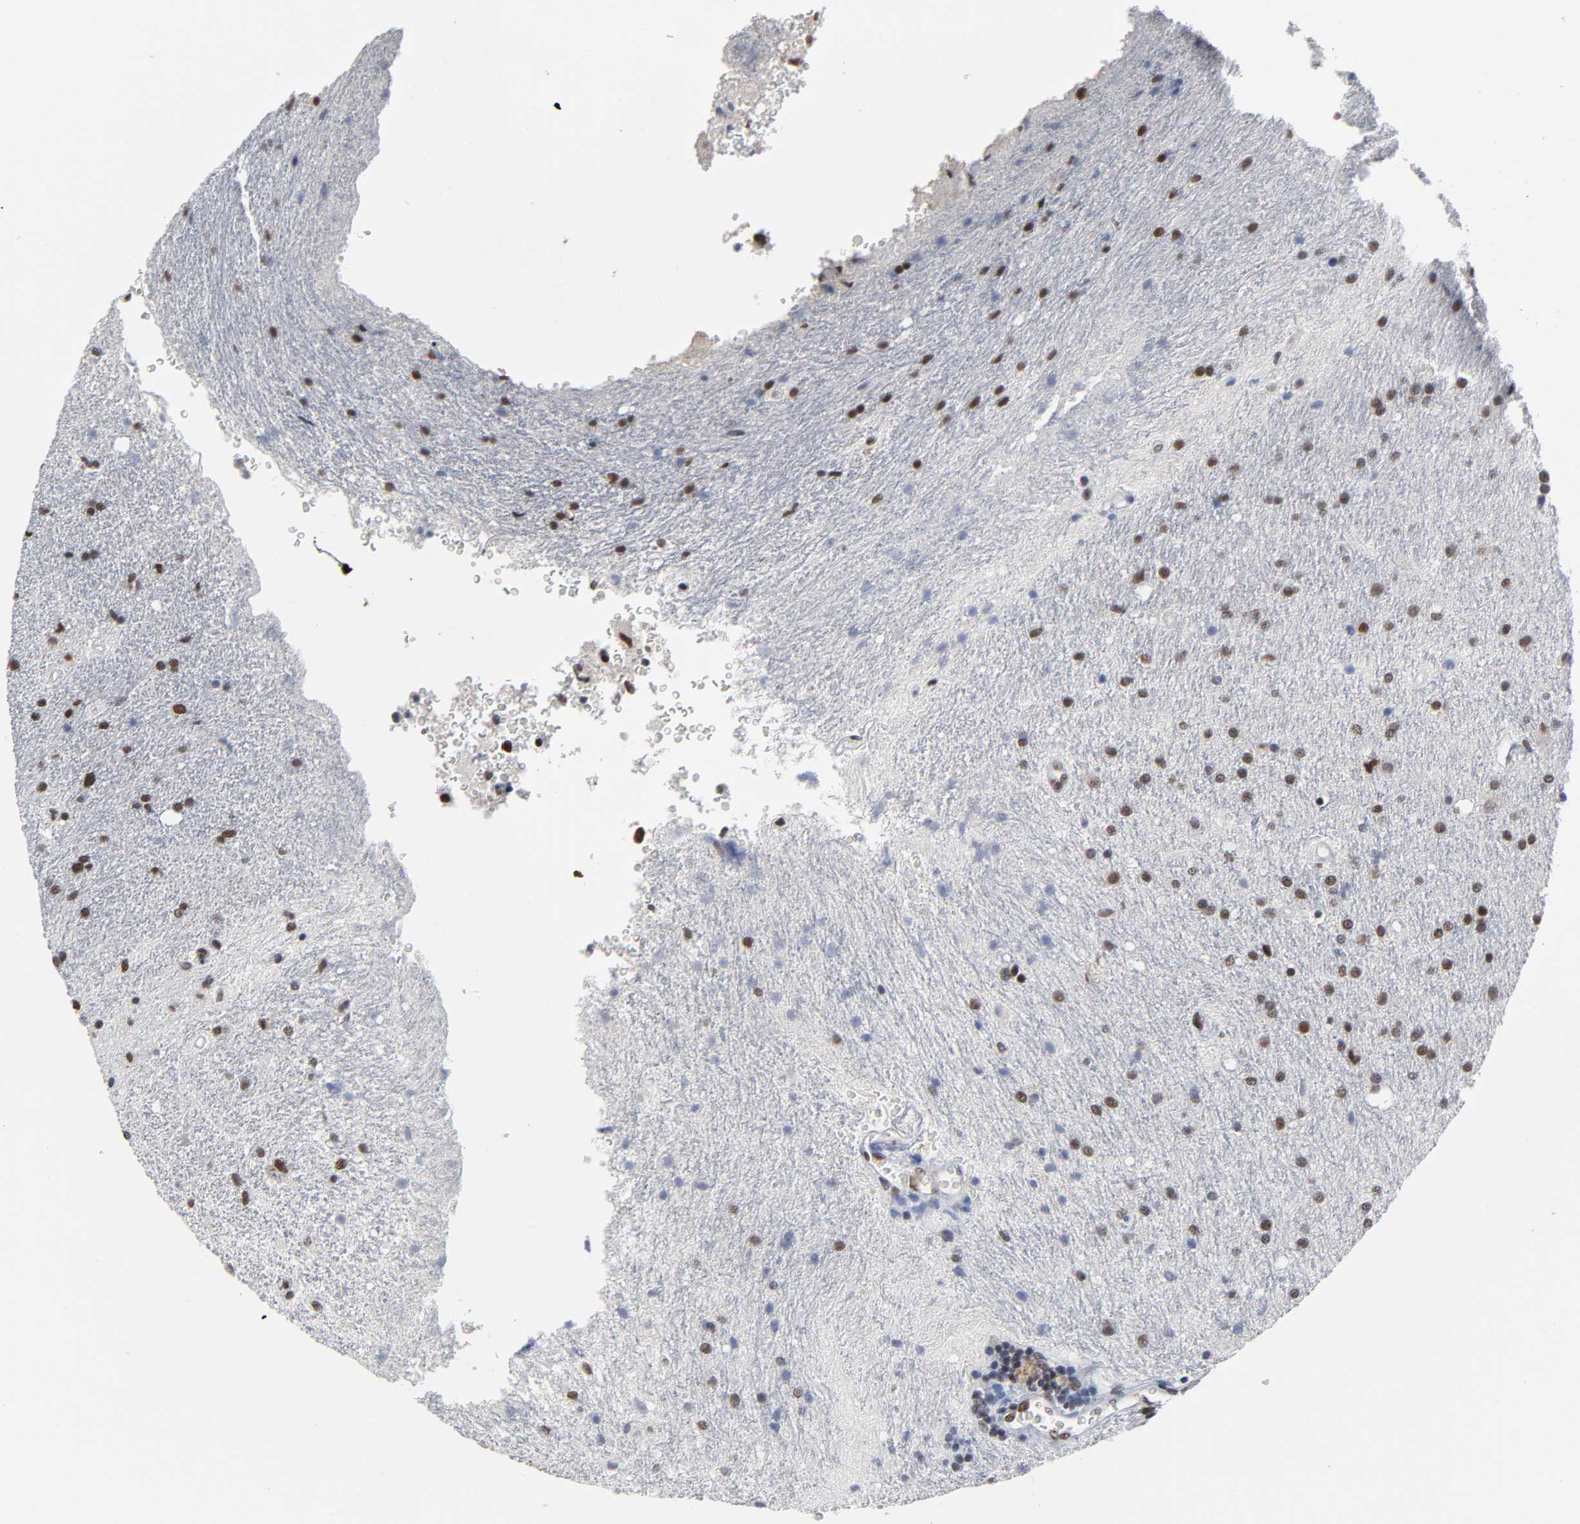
{"staining": {"intensity": "strong", "quantity": "25%-75%", "location": "nuclear"}, "tissue": "glioma", "cell_type": "Tumor cells", "image_type": "cancer", "snomed": [{"axis": "morphology", "description": "Normal tissue, NOS"}, {"axis": "morphology", "description": "Glioma, malignant, High grade"}, {"axis": "topography", "description": "Cerebral cortex"}], "caption": "Immunohistochemistry (IHC) of human glioma displays high levels of strong nuclear staining in about 25%-75% of tumor cells.", "gene": "TRIM33", "patient": {"sex": "male", "age": 56}}